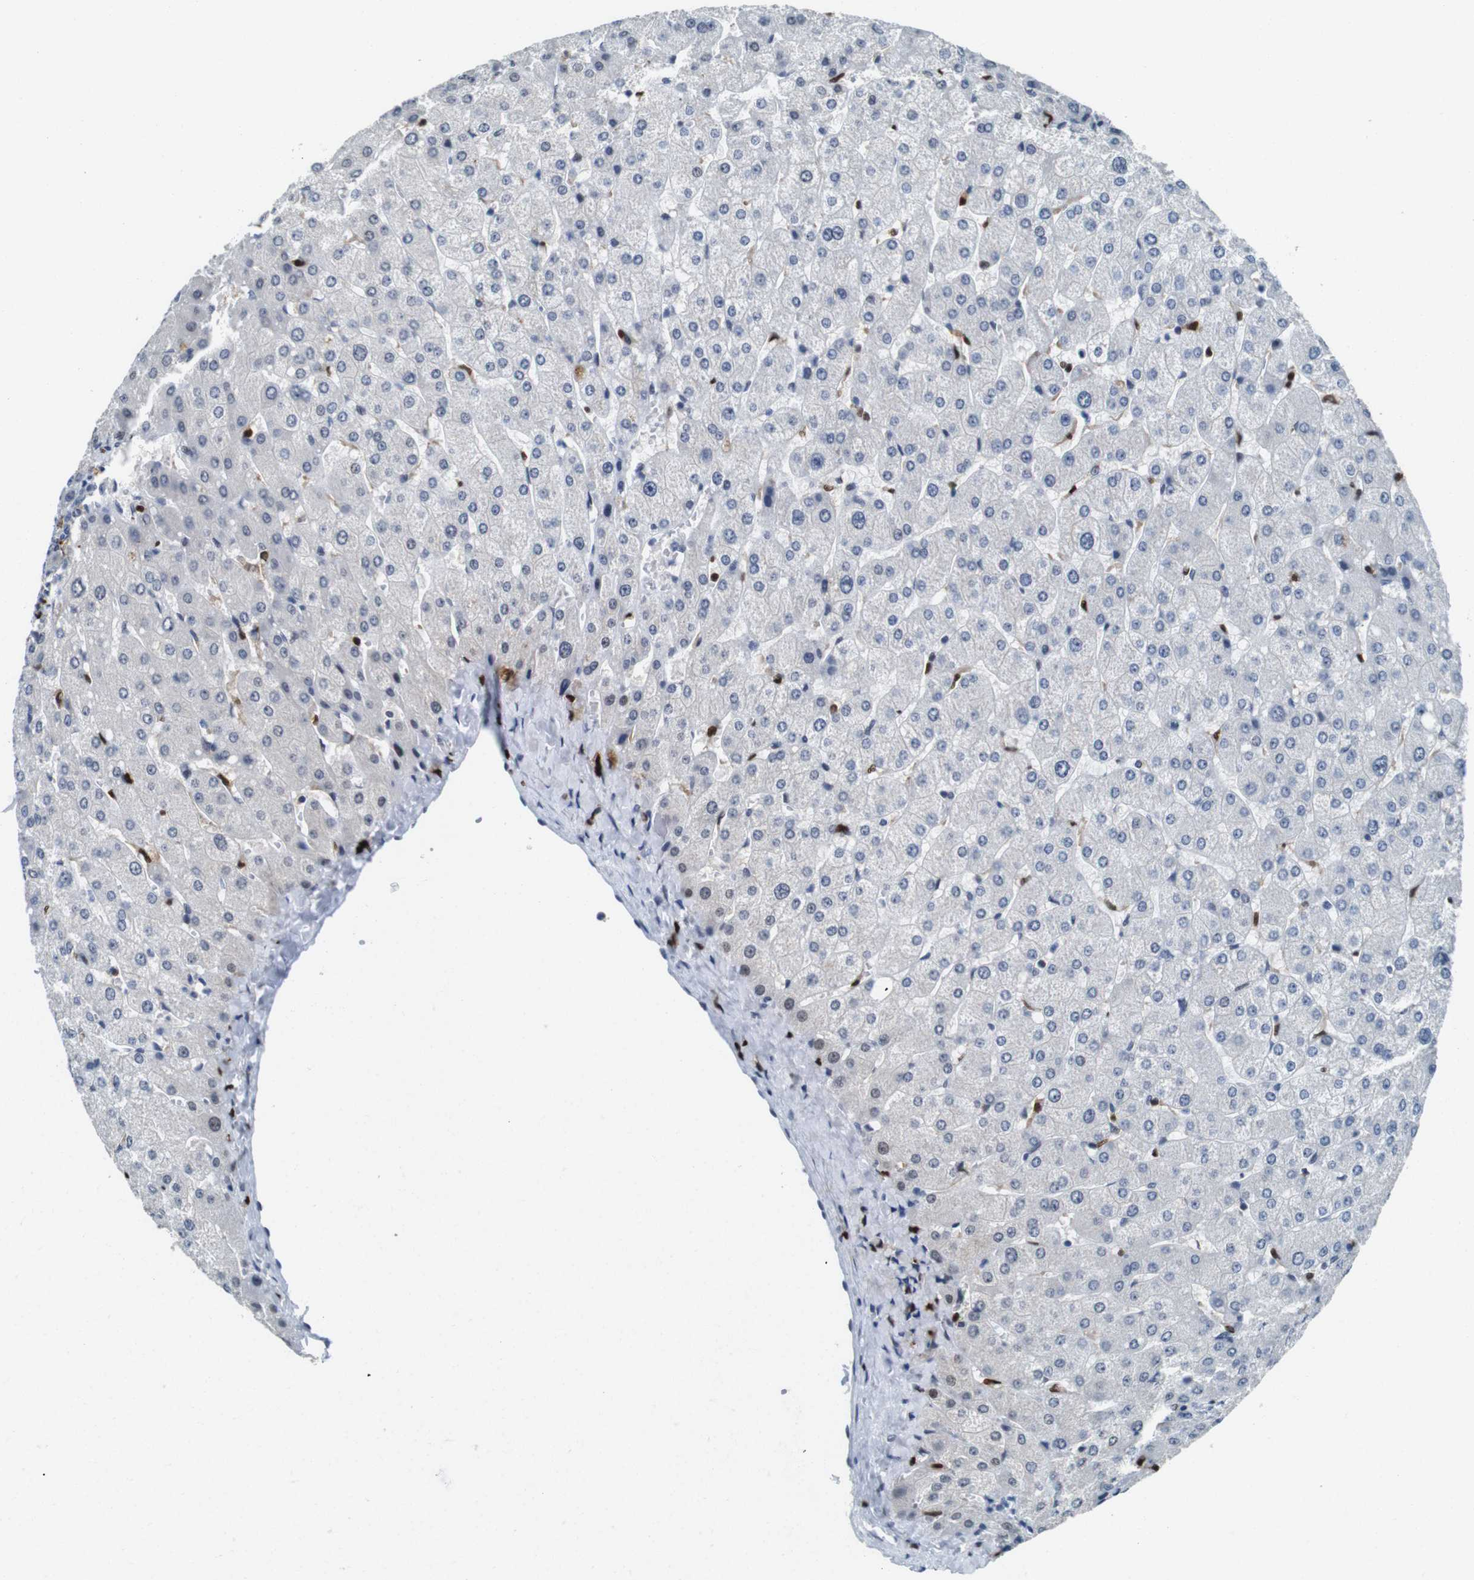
{"staining": {"intensity": "negative", "quantity": "none", "location": "none"}, "tissue": "liver", "cell_type": "Cholangiocytes", "image_type": "normal", "snomed": [{"axis": "morphology", "description": "Normal tissue, NOS"}, {"axis": "topography", "description": "Liver"}], "caption": "Photomicrograph shows no protein staining in cholangiocytes of benign liver. (Brightfield microscopy of DAB (3,3'-diaminobenzidine) immunohistochemistry (IHC) at high magnification).", "gene": "IRF8", "patient": {"sex": "male", "age": 55}}